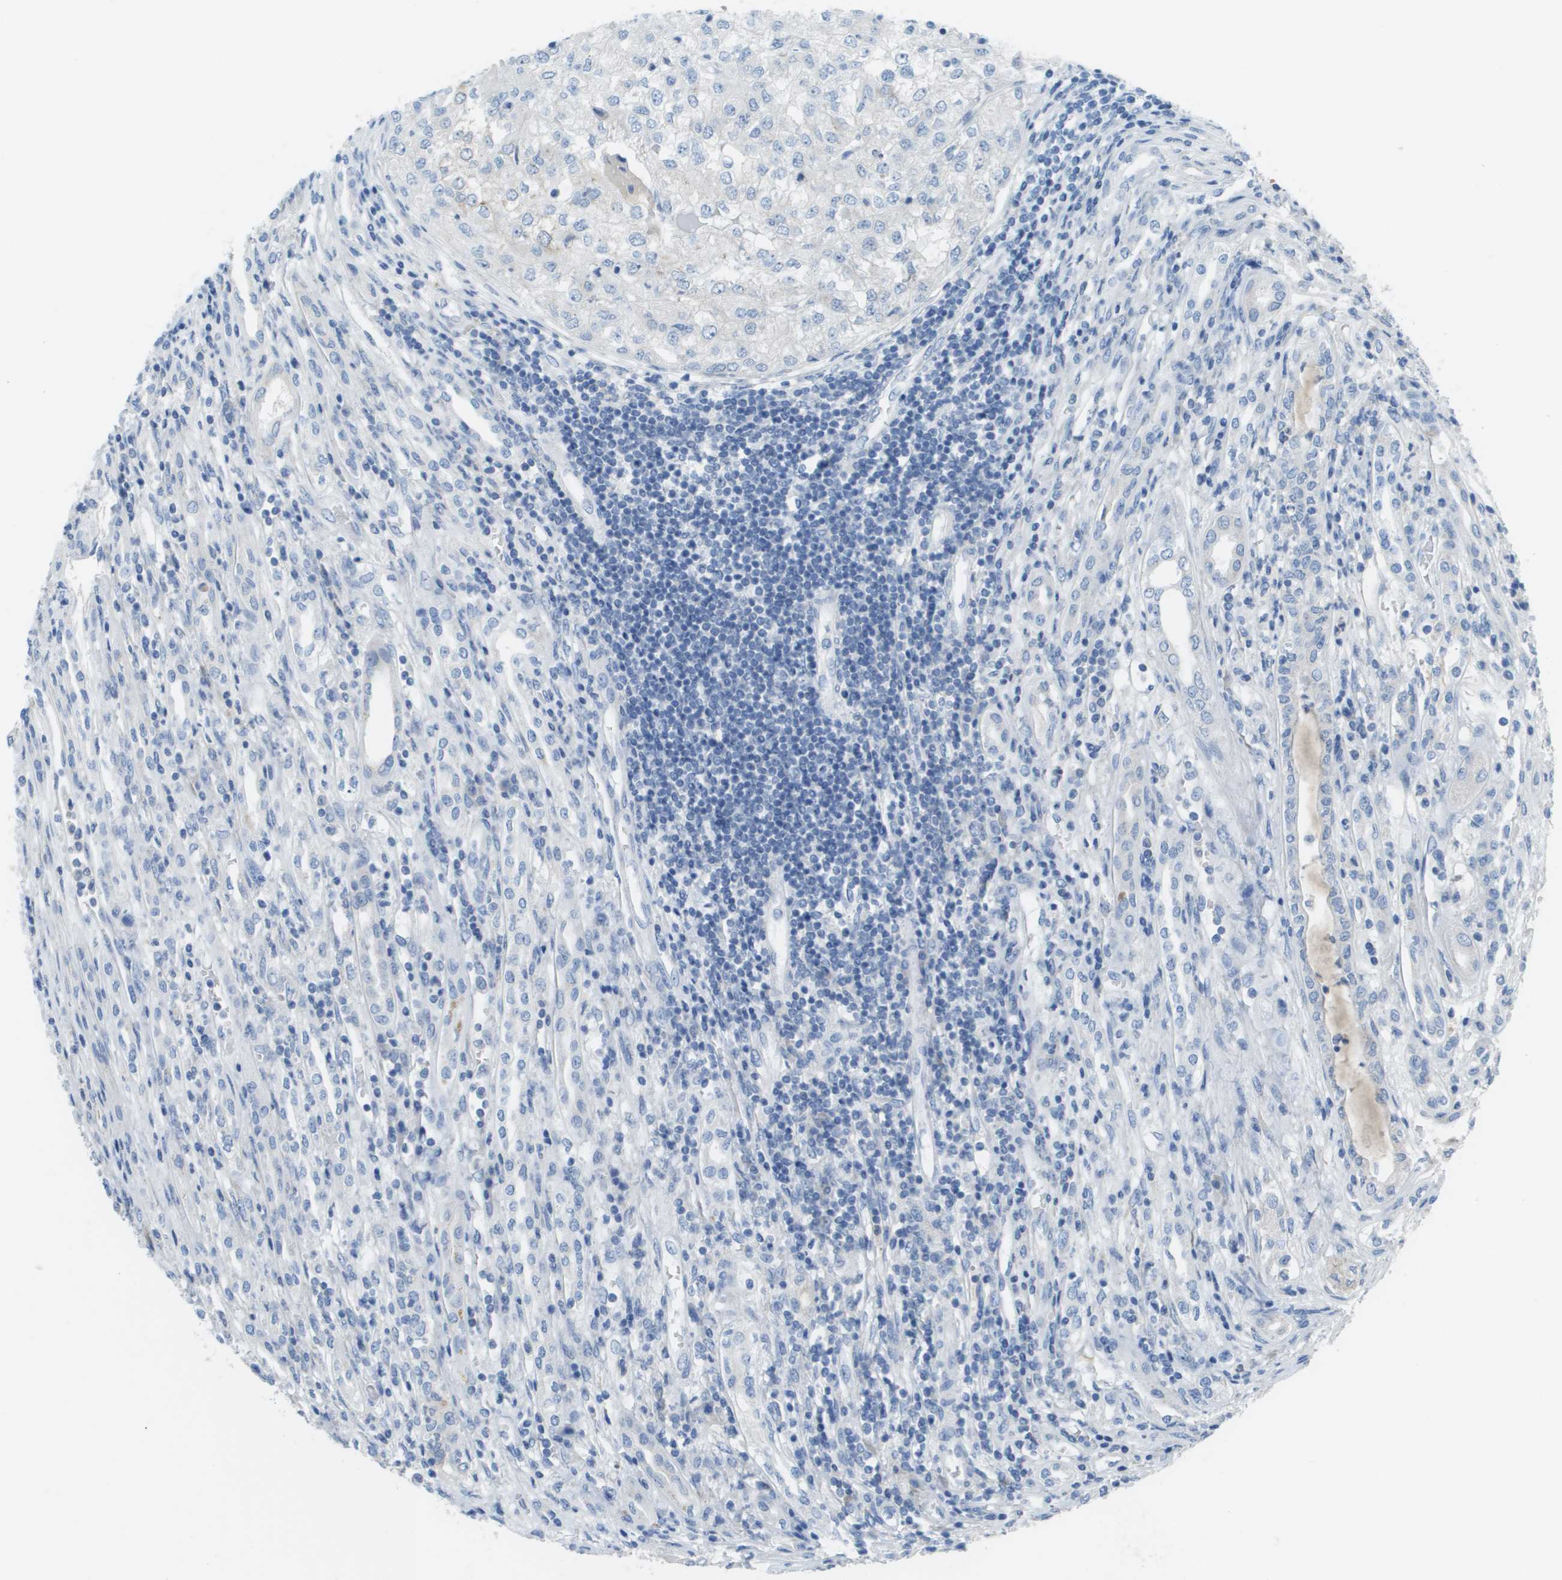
{"staining": {"intensity": "negative", "quantity": "none", "location": "none"}, "tissue": "renal cancer", "cell_type": "Tumor cells", "image_type": "cancer", "snomed": [{"axis": "morphology", "description": "Adenocarcinoma, NOS"}, {"axis": "topography", "description": "Kidney"}], "caption": "Adenocarcinoma (renal) was stained to show a protein in brown. There is no significant positivity in tumor cells. (DAB (3,3'-diaminobenzidine) IHC visualized using brightfield microscopy, high magnification).", "gene": "PTGDR2", "patient": {"sex": "female", "age": 54}}